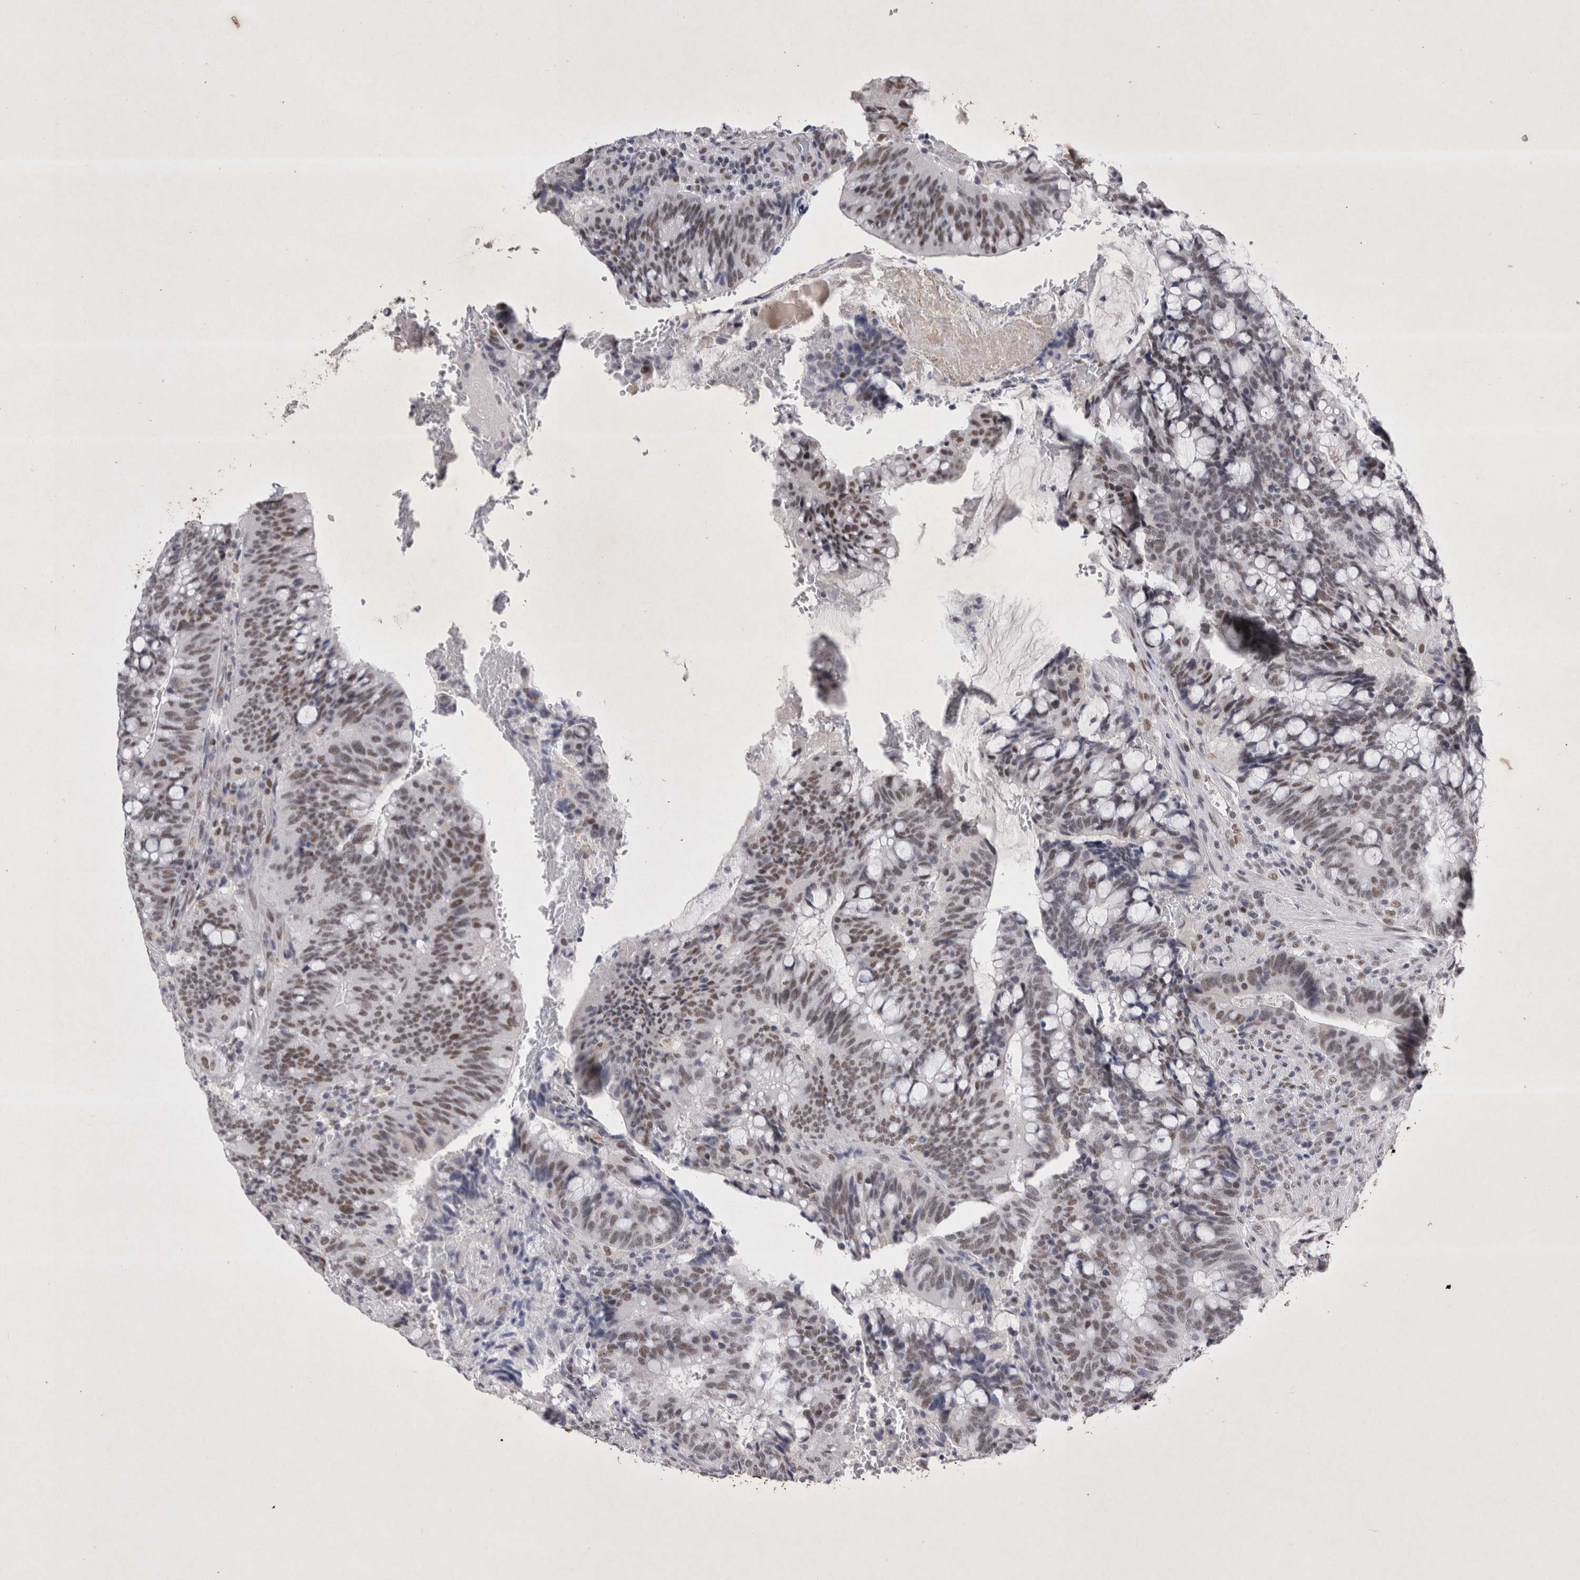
{"staining": {"intensity": "weak", "quantity": ">75%", "location": "nuclear"}, "tissue": "colorectal cancer", "cell_type": "Tumor cells", "image_type": "cancer", "snomed": [{"axis": "morphology", "description": "Adenocarcinoma, NOS"}, {"axis": "topography", "description": "Colon"}], "caption": "Human colorectal adenocarcinoma stained with a protein marker reveals weak staining in tumor cells.", "gene": "RBM6", "patient": {"sex": "female", "age": 66}}